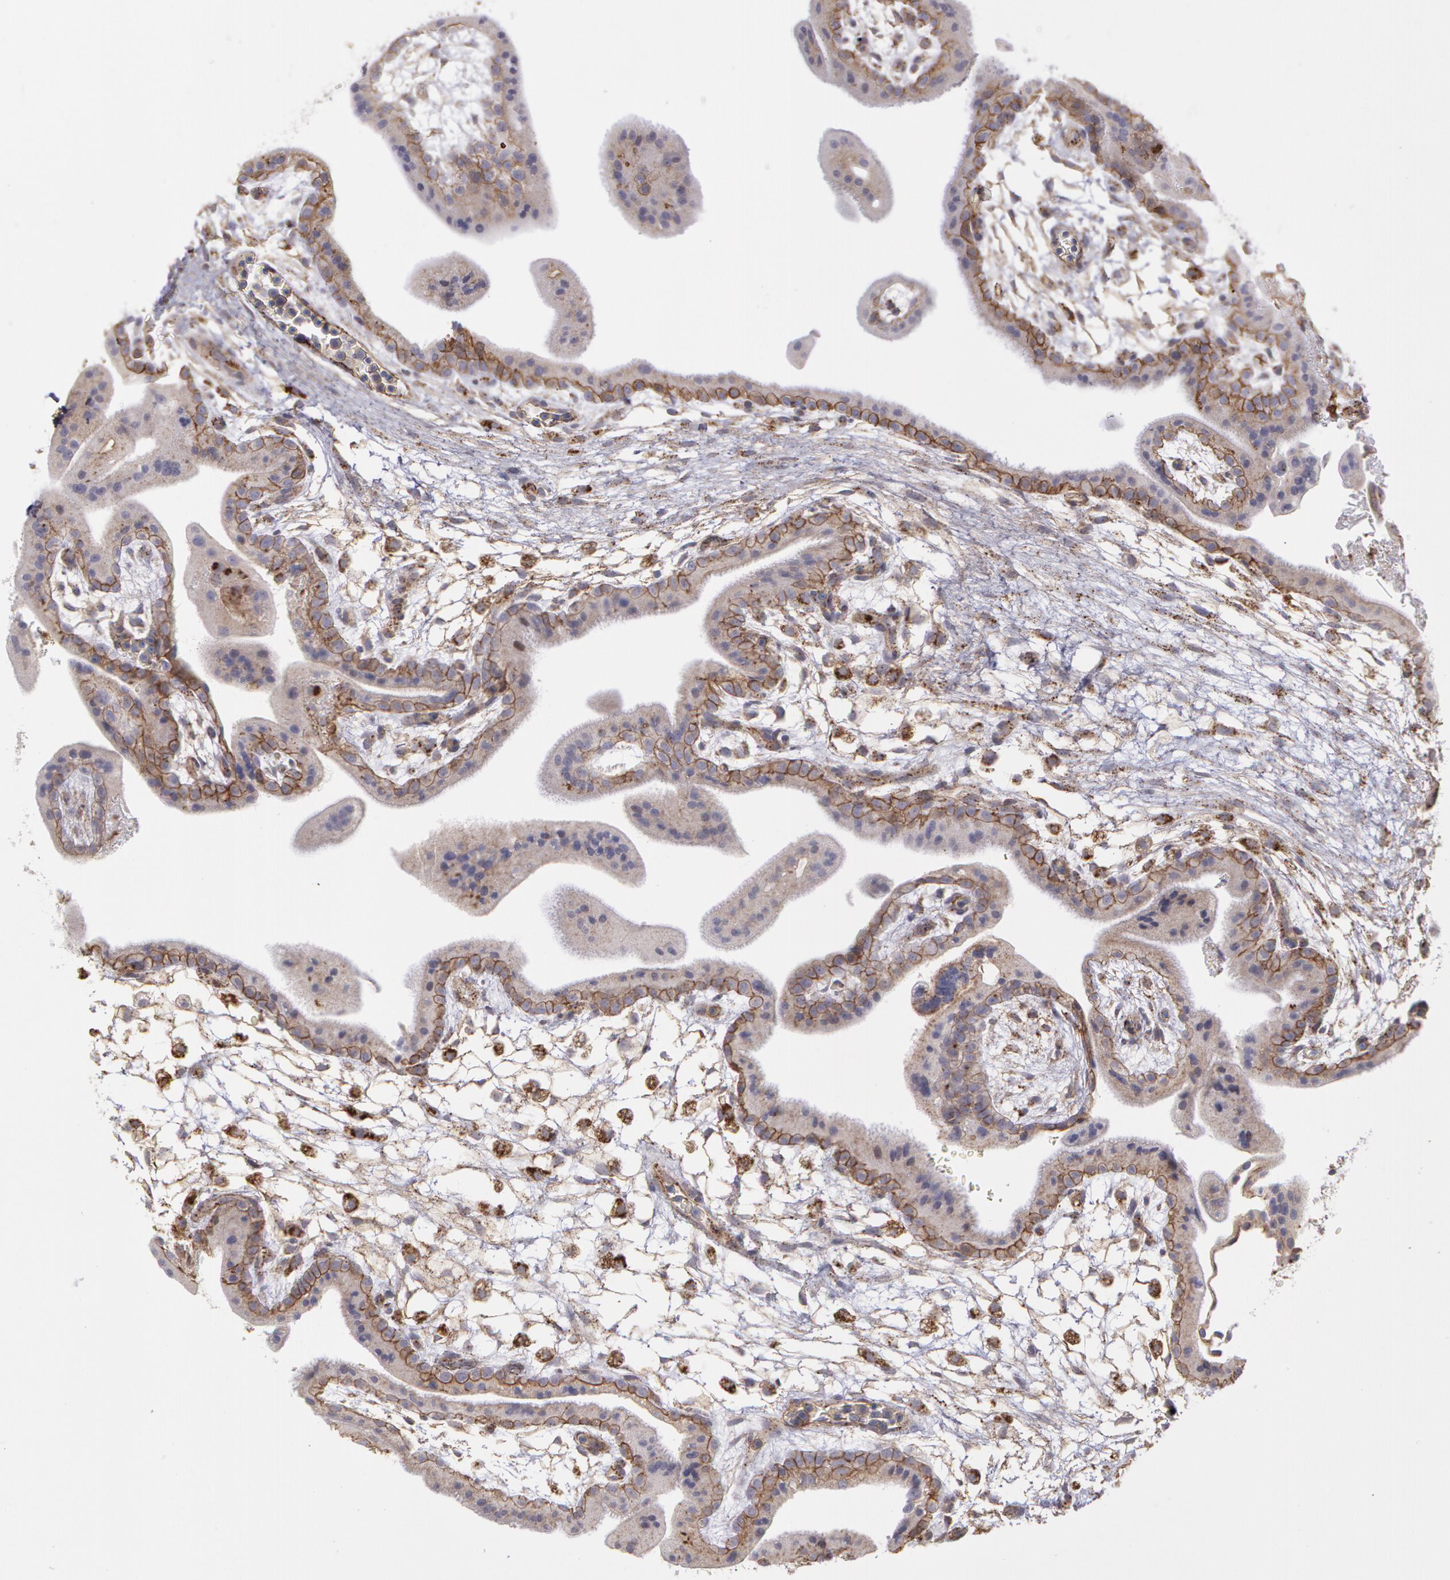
{"staining": {"intensity": "moderate", "quantity": "25%-75%", "location": "cytoplasmic/membranous"}, "tissue": "placenta", "cell_type": "Decidual cells", "image_type": "normal", "snomed": [{"axis": "morphology", "description": "Normal tissue, NOS"}, {"axis": "topography", "description": "Placenta"}], "caption": "Moderate cytoplasmic/membranous protein positivity is seen in approximately 25%-75% of decidual cells in placenta. (DAB (3,3'-diaminobenzidine) IHC with brightfield microscopy, high magnification).", "gene": "FLOT2", "patient": {"sex": "female", "age": 35}}